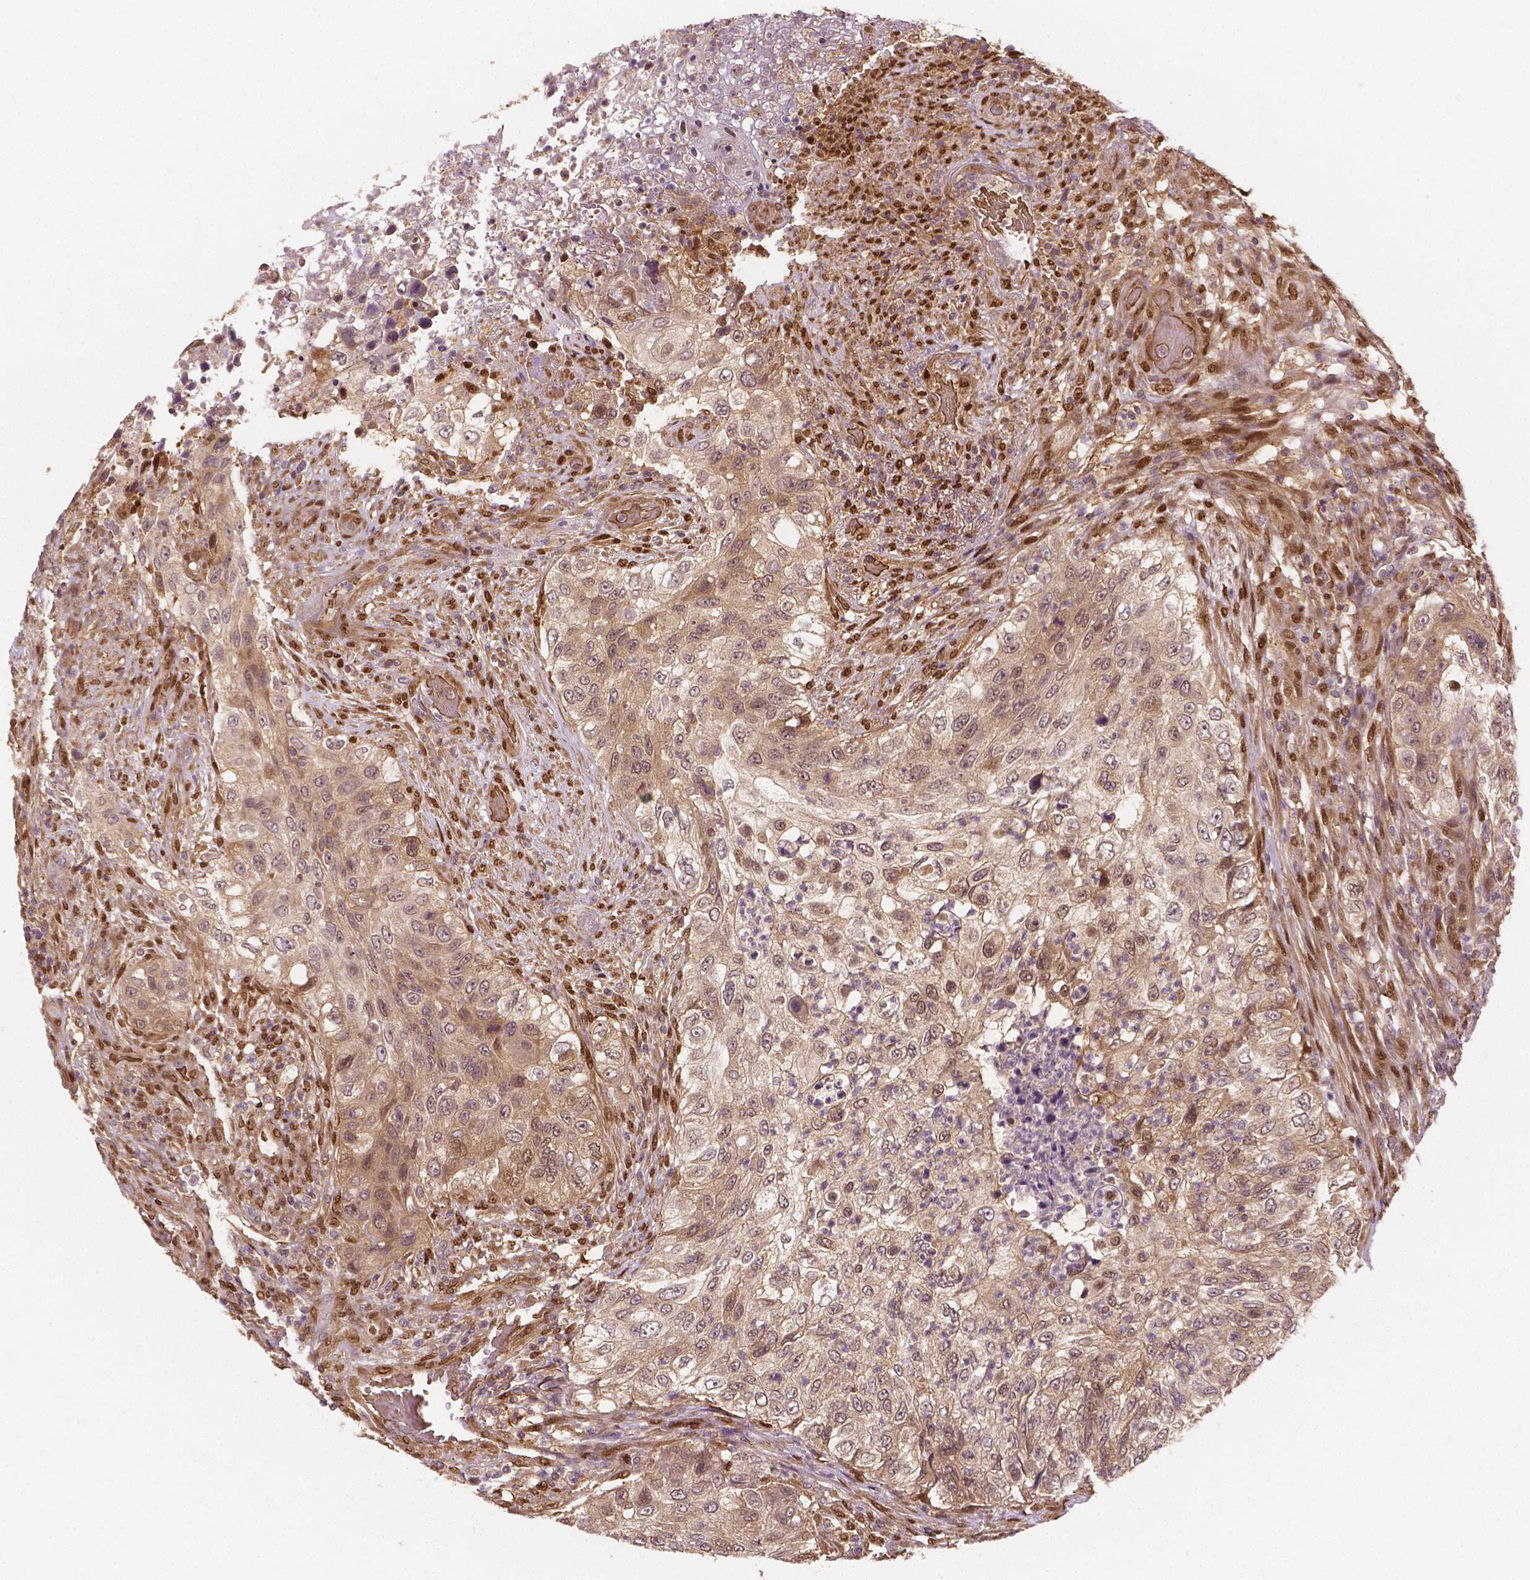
{"staining": {"intensity": "negative", "quantity": "none", "location": "none"}, "tissue": "urothelial cancer", "cell_type": "Tumor cells", "image_type": "cancer", "snomed": [{"axis": "morphology", "description": "Urothelial carcinoma, High grade"}, {"axis": "topography", "description": "Urinary bladder"}], "caption": "High magnification brightfield microscopy of high-grade urothelial carcinoma stained with DAB (3,3'-diaminobenzidine) (brown) and counterstained with hematoxylin (blue): tumor cells show no significant expression.", "gene": "YAP1", "patient": {"sex": "female", "age": 60}}